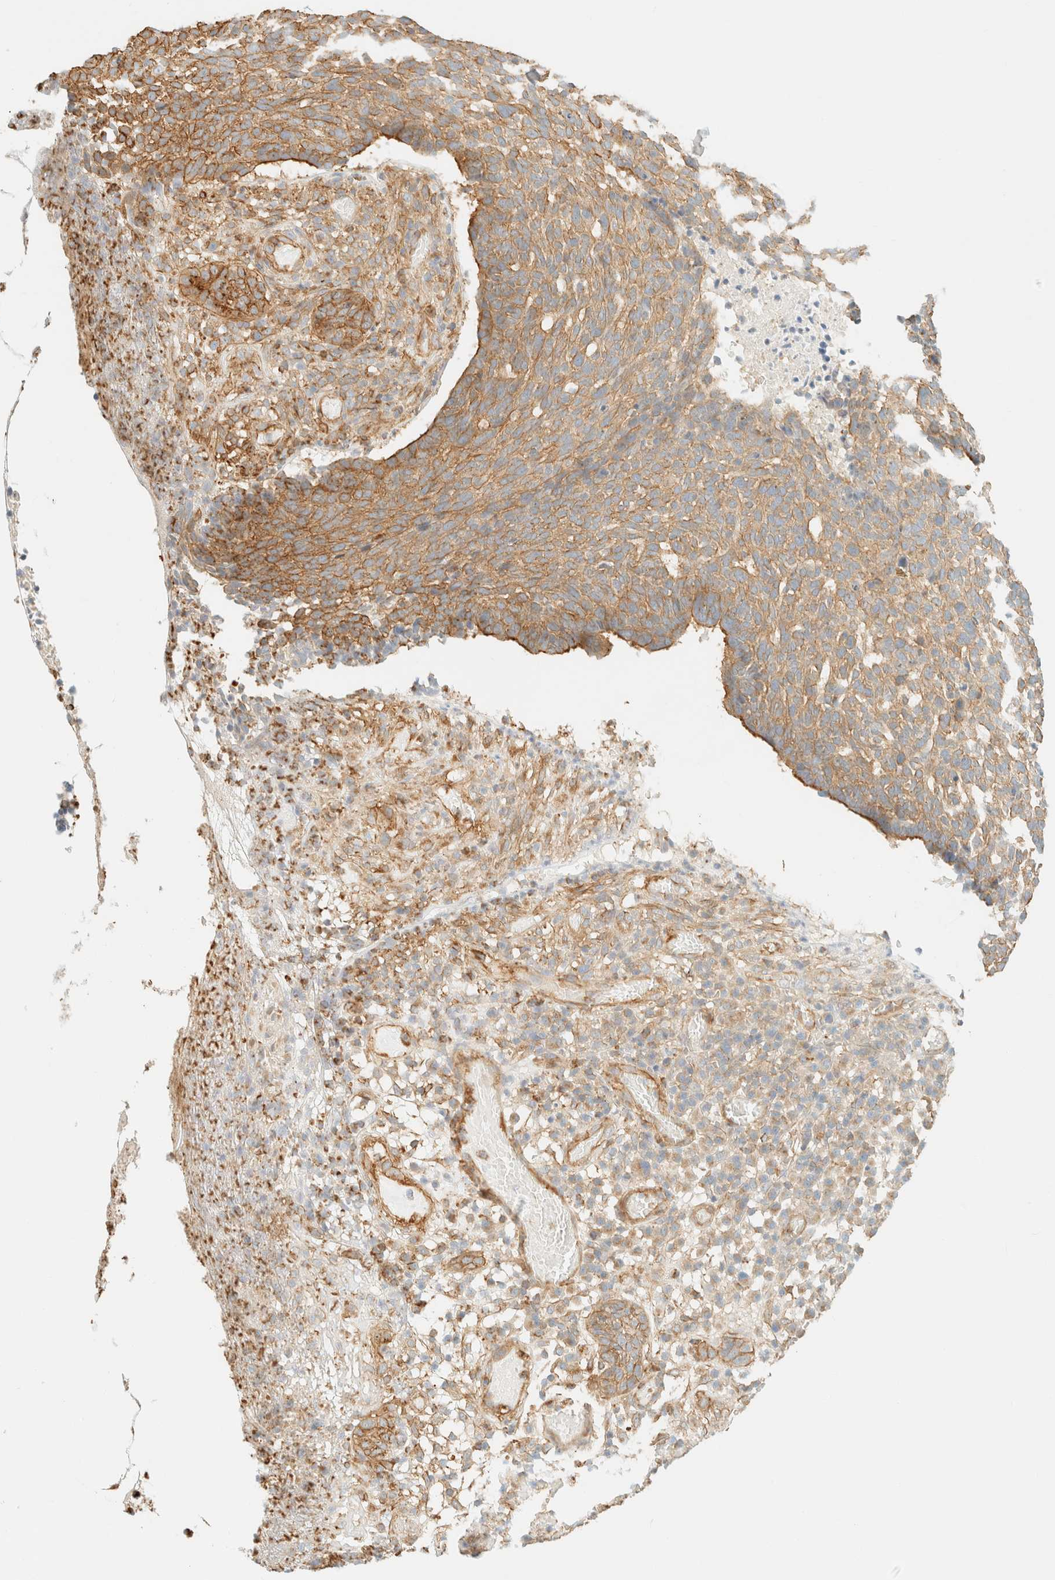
{"staining": {"intensity": "moderate", "quantity": ">75%", "location": "cytoplasmic/membranous"}, "tissue": "skin cancer", "cell_type": "Tumor cells", "image_type": "cancer", "snomed": [{"axis": "morphology", "description": "Basal cell carcinoma"}, {"axis": "topography", "description": "Skin"}], "caption": "Immunohistochemistry of skin basal cell carcinoma reveals medium levels of moderate cytoplasmic/membranous expression in about >75% of tumor cells. The protein is shown in brown color, while the nuclei are stained blue.", "gene": "OTOP2", "patient": {"sex": "male", "age": 85}}